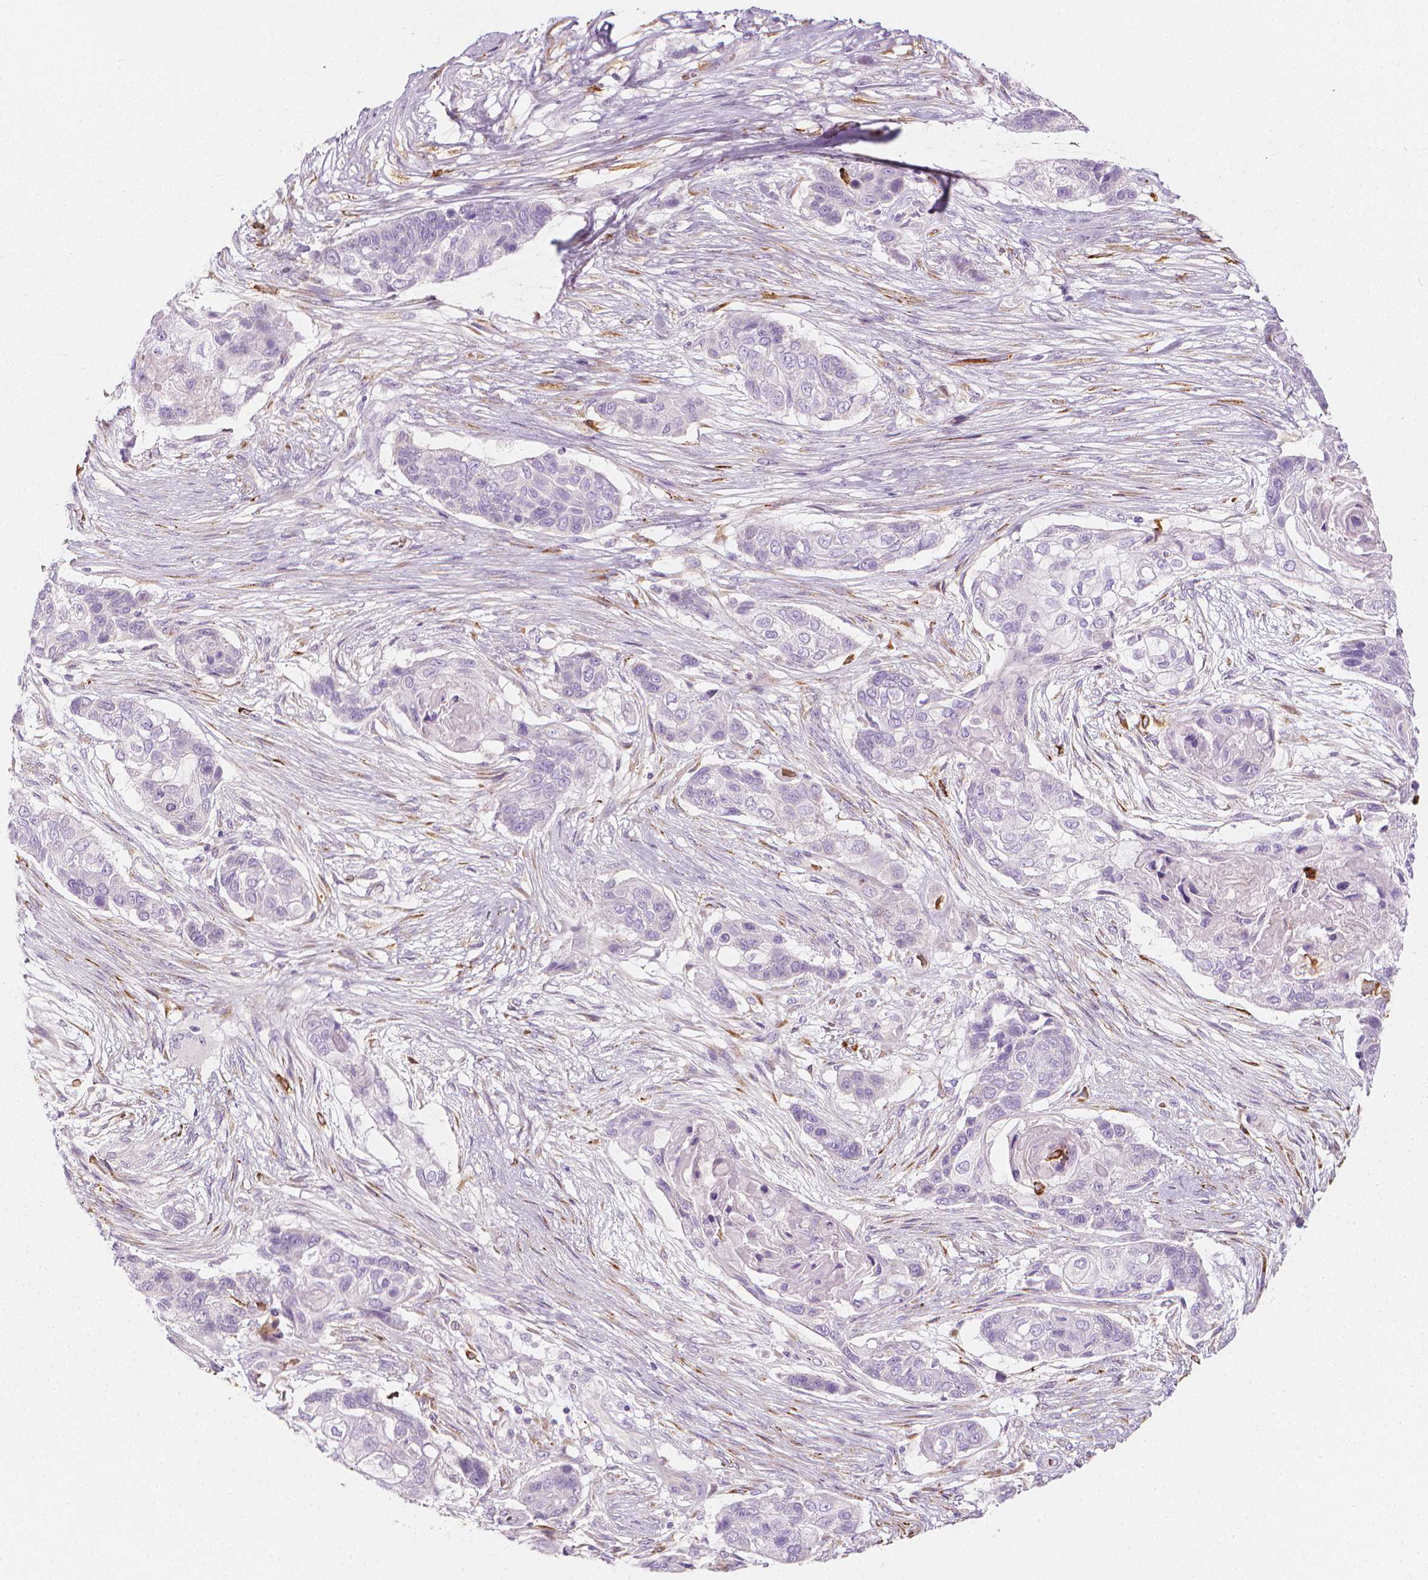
{"staining": {"intensity": "negative", "quantity": "none", "location": "none"}, "tissue": "lung cancer", "cell_type": "Tumor cells", "image_type": "cancer", "snomed": [{"axis": "morphology", "description": "Squamous cell carcinoma, NOS"}, {"axis": "topography", "description": "Lung"}], "caption": "DAB immunohistochemical staining of lung cancer reveals no significant expression in tumor cells.", "gene": "CES1", "patient": {"sex": "male", "age": 69}}